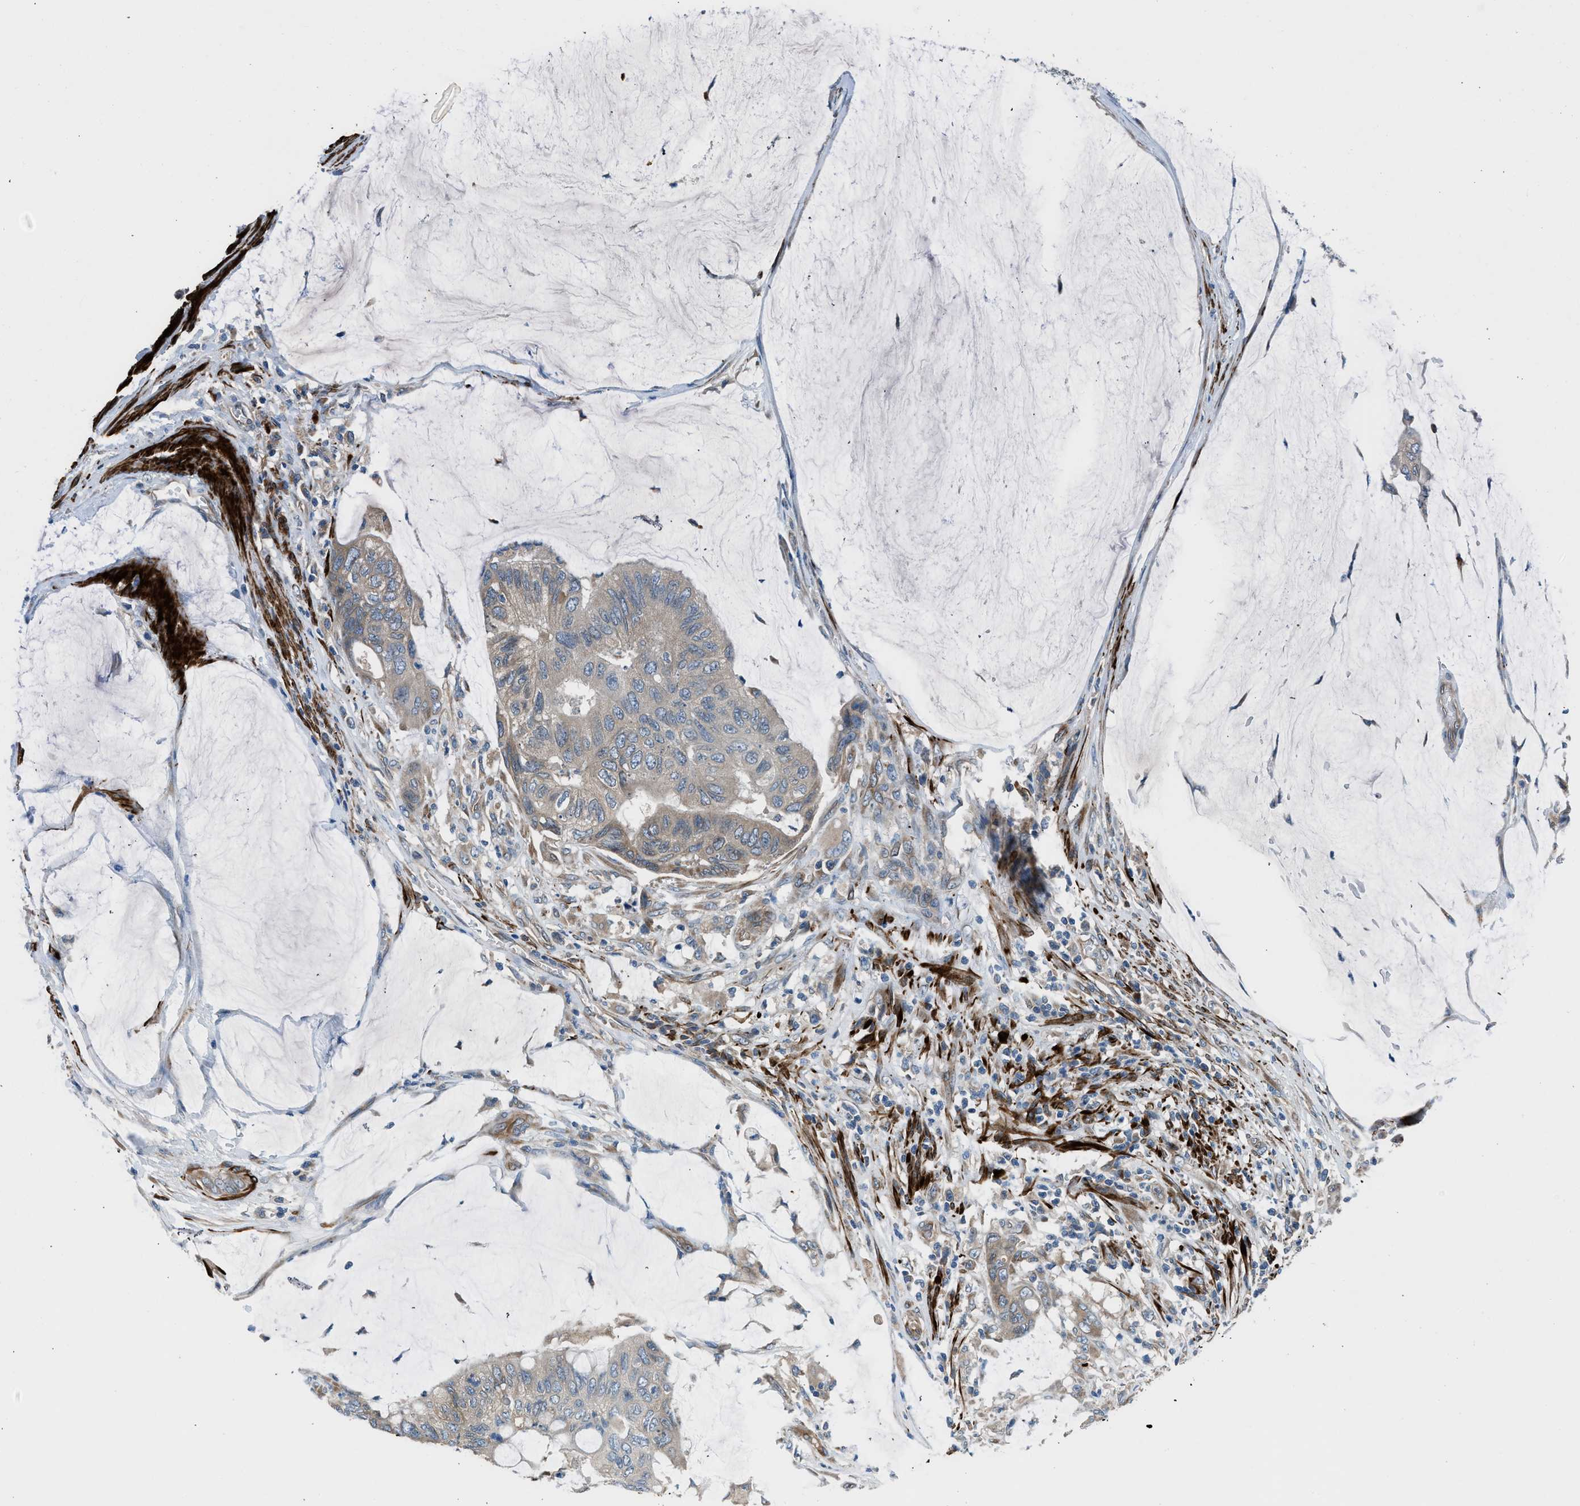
{"staining": {"intensity": "weak", "quantity": ">75%", "location": "cytoplasmic/membranous"}, "tissue": "colorectal cancer", "cell_type": "Tumor cells", "image_type": "cancer", "snomed": [{"axis": "morphology", "description": "Normal tissue, NOS"}, {"axis": "morphology", "description": "Adenocarcinoma, NOS"}, {"axis": "topography", "description": "Rectum"}], "caption": "Protein staining demonstrates weak cytoplasmic/membranous expression in about >75% of tumor cells in colorectal cancer (adenocarcinoma).", "gene": "LMBR1", "patient": {"sex": "male", "age": 92}}